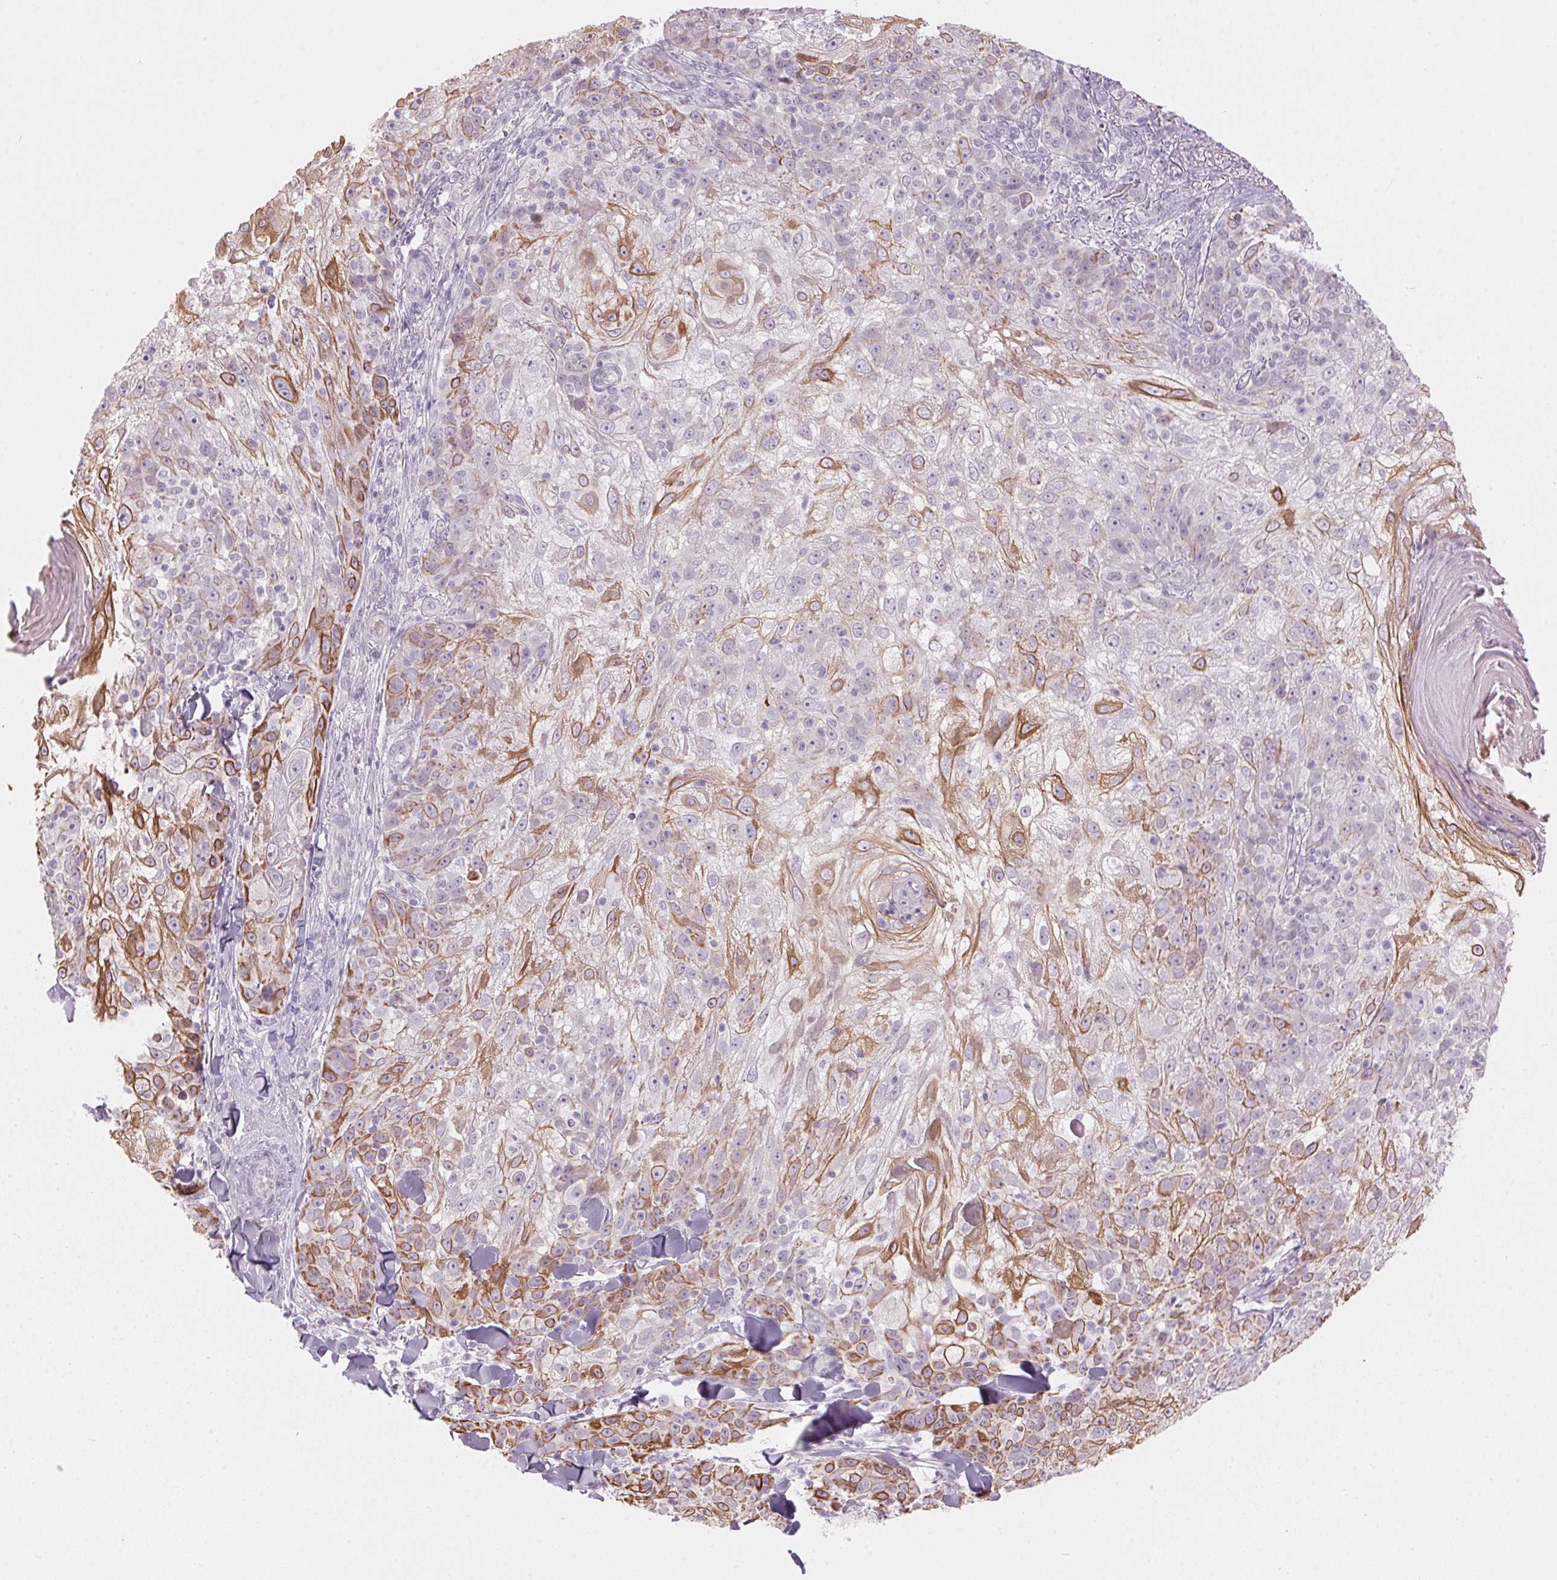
{"staining": {"intensity": "moderate", "quantity": "<25%", "location": "cytoplasmic/membranous"}, "tissue": "skin cancer", "cell_type": "Tumor cells", "image_type": "cancer", "snomed": [{"axis": "morphology", "description": "Normal tissue, NOS"}, {"axis": "morphology", "description": "Squamous cell carcinoma, NOS"}, {"axis": "topography", "description": "Skin"}], "caption": "The immunohistochemical stain highlights moderate cytoplasmic/membranous positivity in tumor cells of skin cancer (squamous cell carcinoma) tissue.", "gene": "SCTR", "patient": {"sex": "female", "age": 83}}